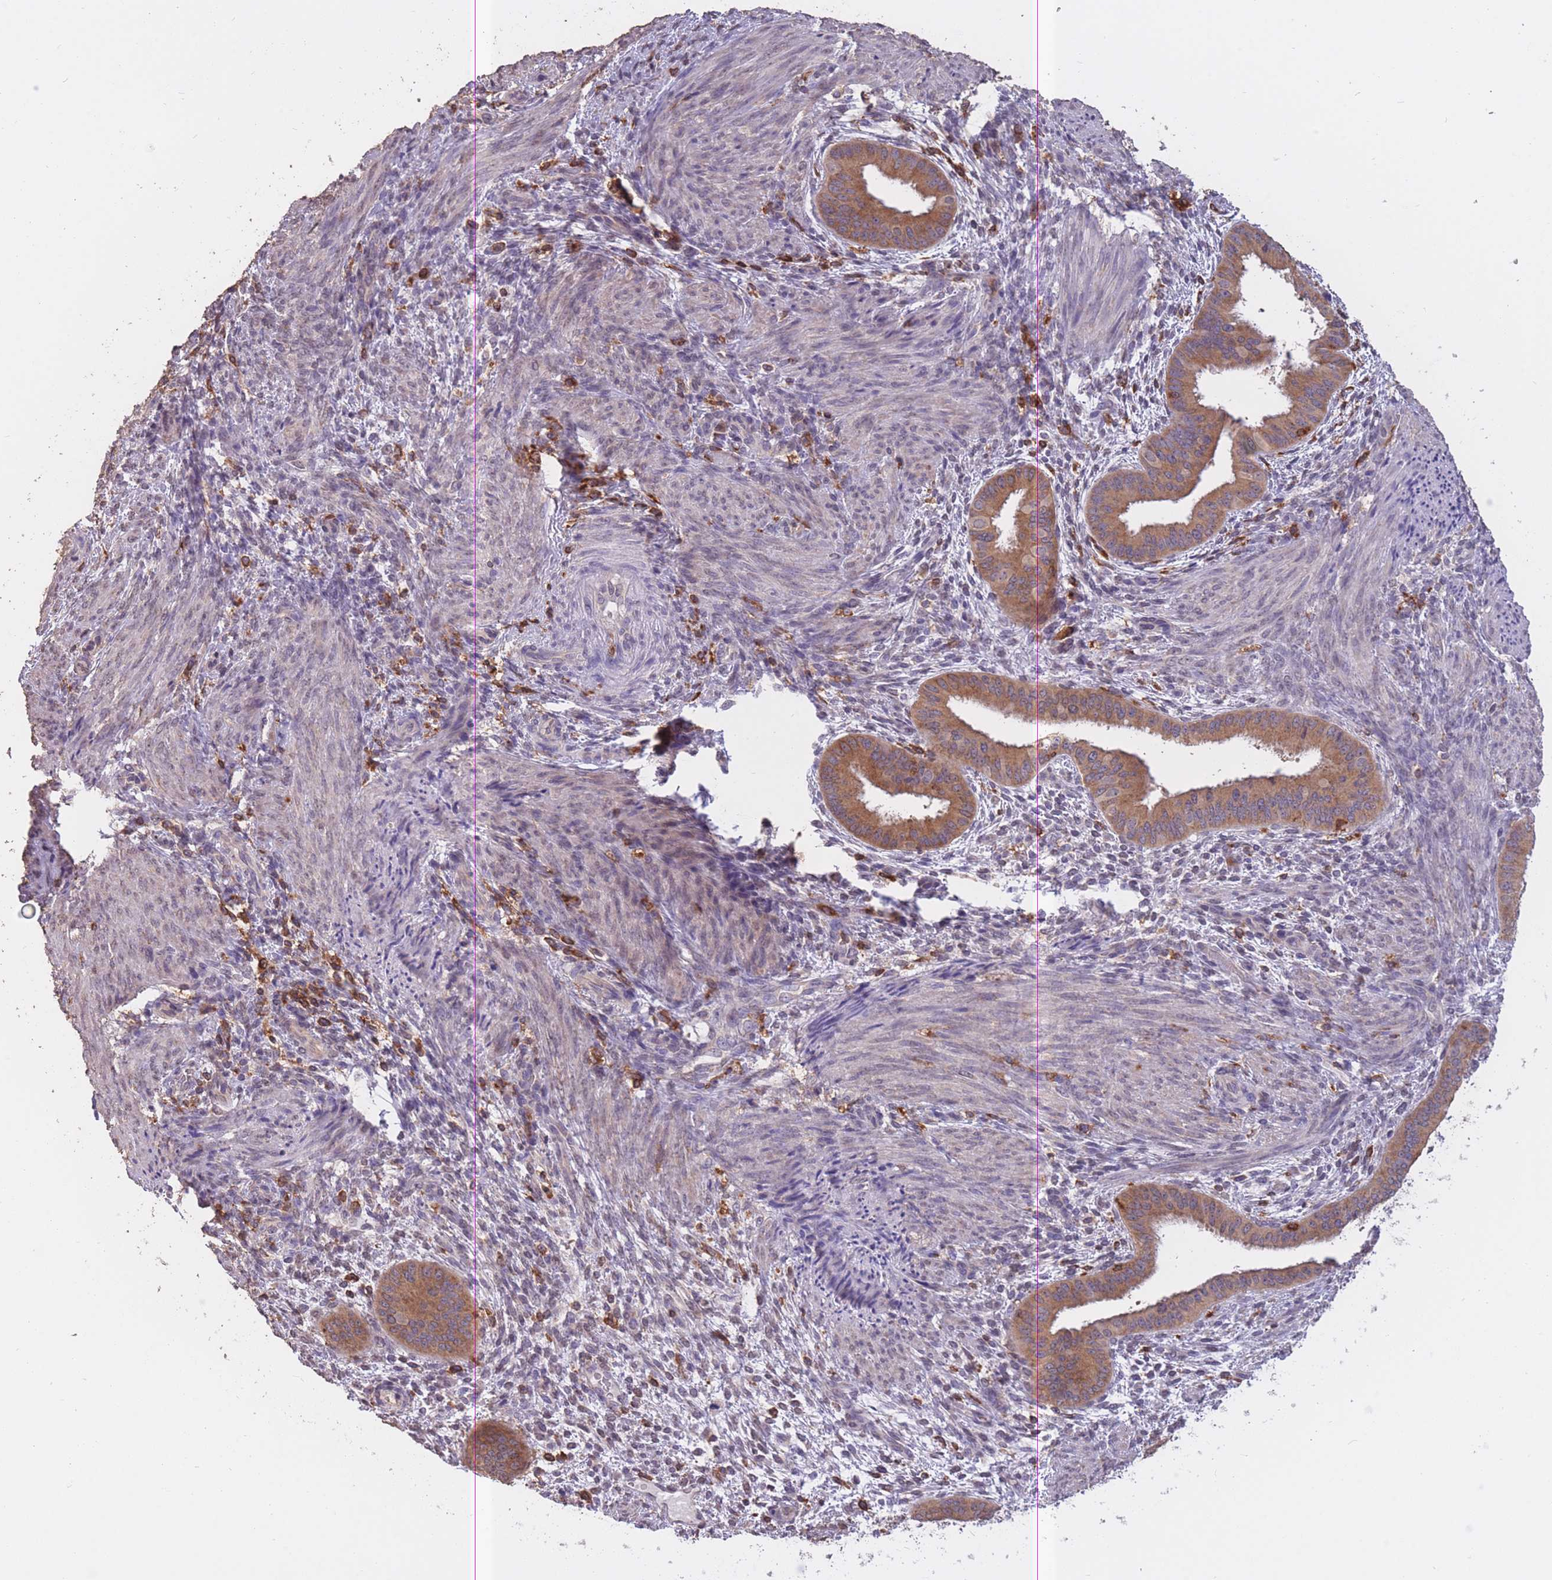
{"staining": {"intensity": "moderate", "quantity": "<25%", "location": "cytoplasmic/membranous"}, "tissue": "endometrium", "cell_type": "Cells in endometrial stroma", "image_type": "normal", "snomed": [{"axis": "morphology", "description": "Normal tissue, NOS"}, {"axis": "topography", "description": "Endometrium"}], "caption": "Human endometrium stained with a brown dye reveals moderate cytoplasmic/membranous positive staining in approximately <25% of cells in endometrial stroma.", "gene": "GMIP", "patient": {"sex": "female", "age": 36}}